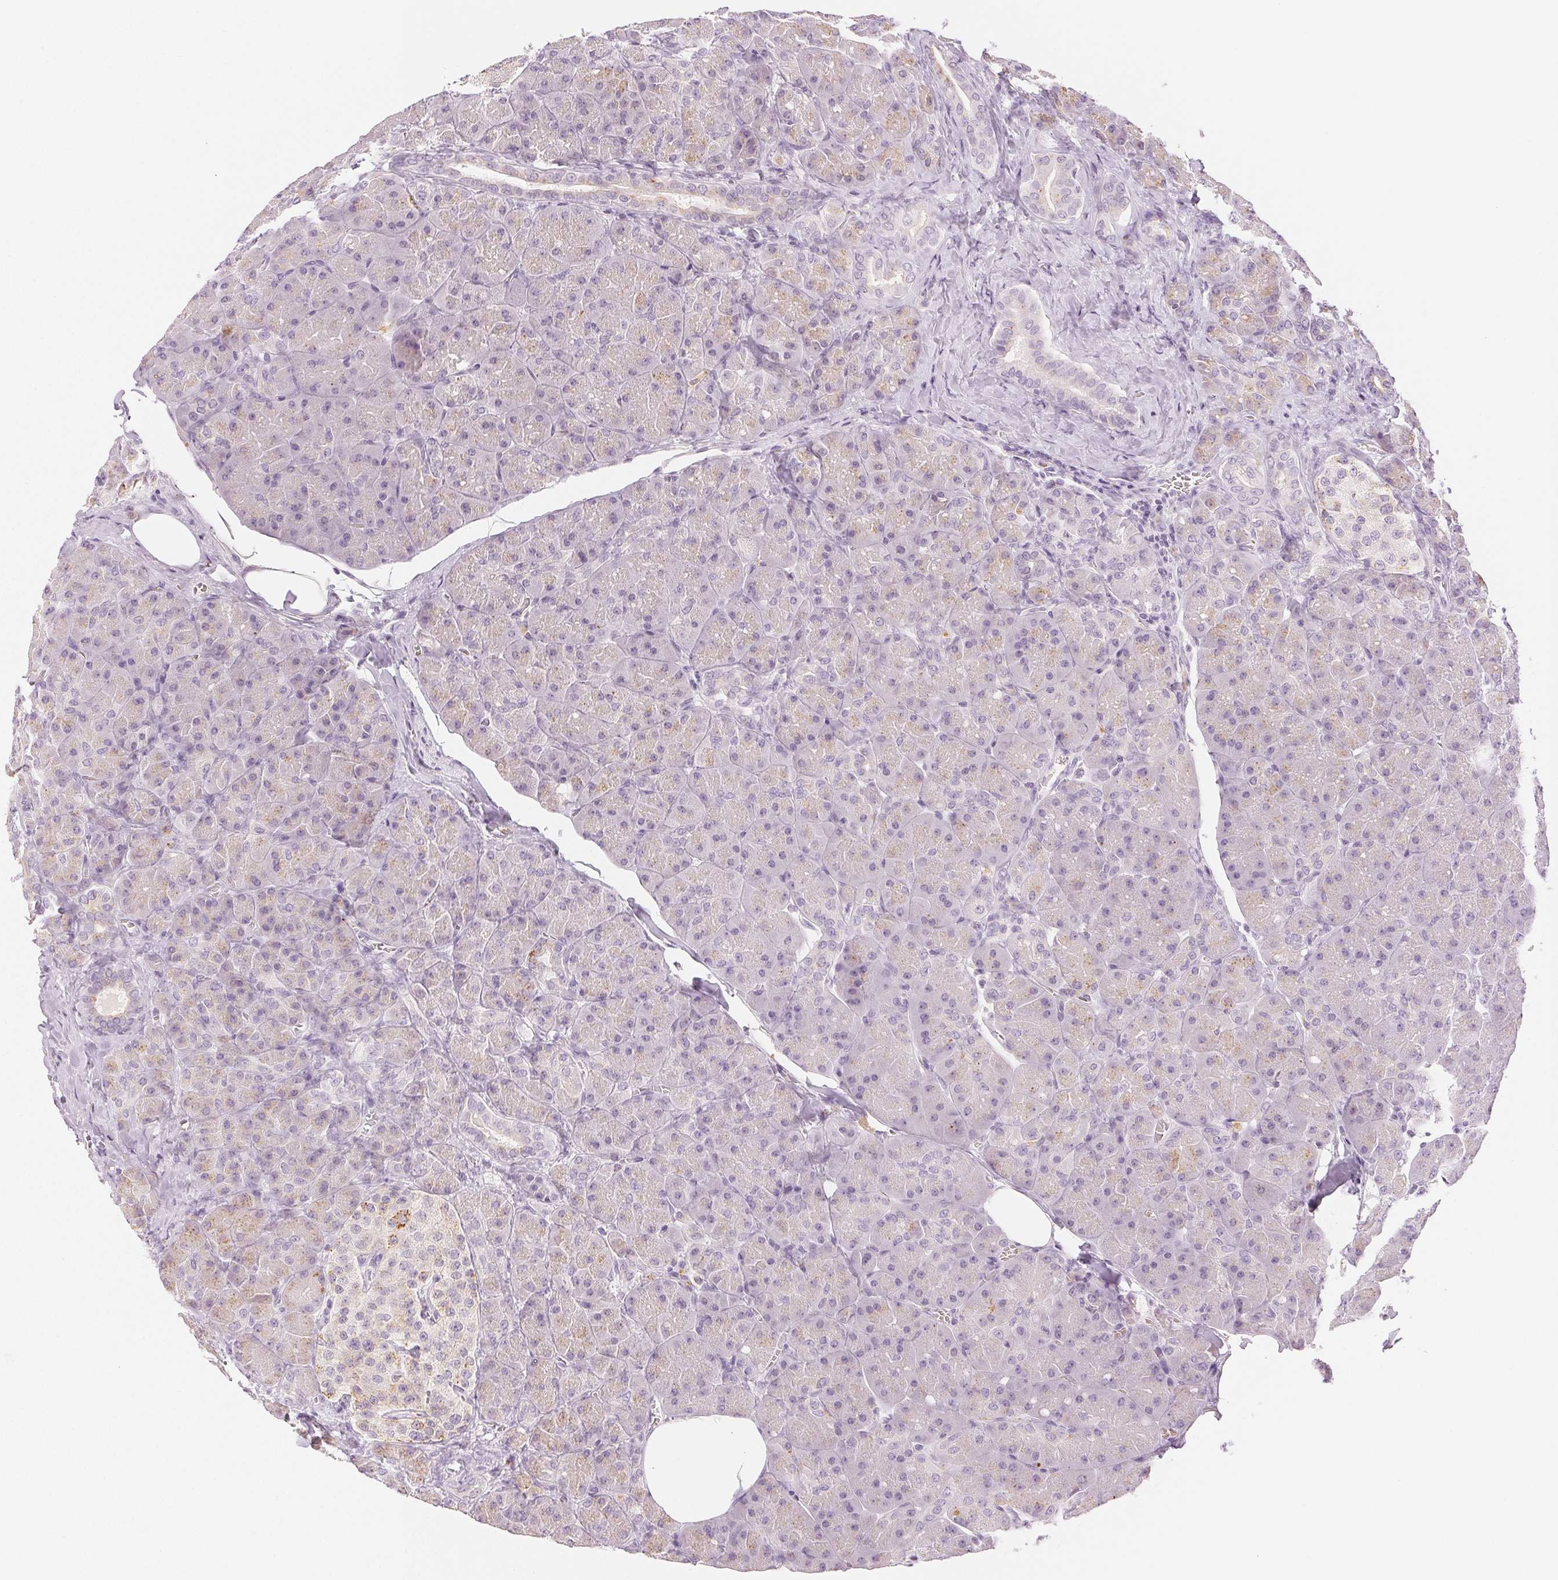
{"staining": {"intensity": "weak", "quantity": "<25%", "location": "cytoplasmic/membranous"}, "tissue": "pancreas", "cell_type": "Exocrine glandular cells", "image_type": "normal", "snomed": [{"axis": "morphology", "description": "Normal tissue, NOS"}, {"axis": "topography", "description": "Pancreas"}], "caption": "Exocrine glandular cells show no significant protein expression in unremarkable pancreas. The staining is performed using DAB brown chromogen with nuclei counter-stained in using hematoxylin.", "gene": "SLC5A2", "patient": {"sex": "male", "age": 55}}